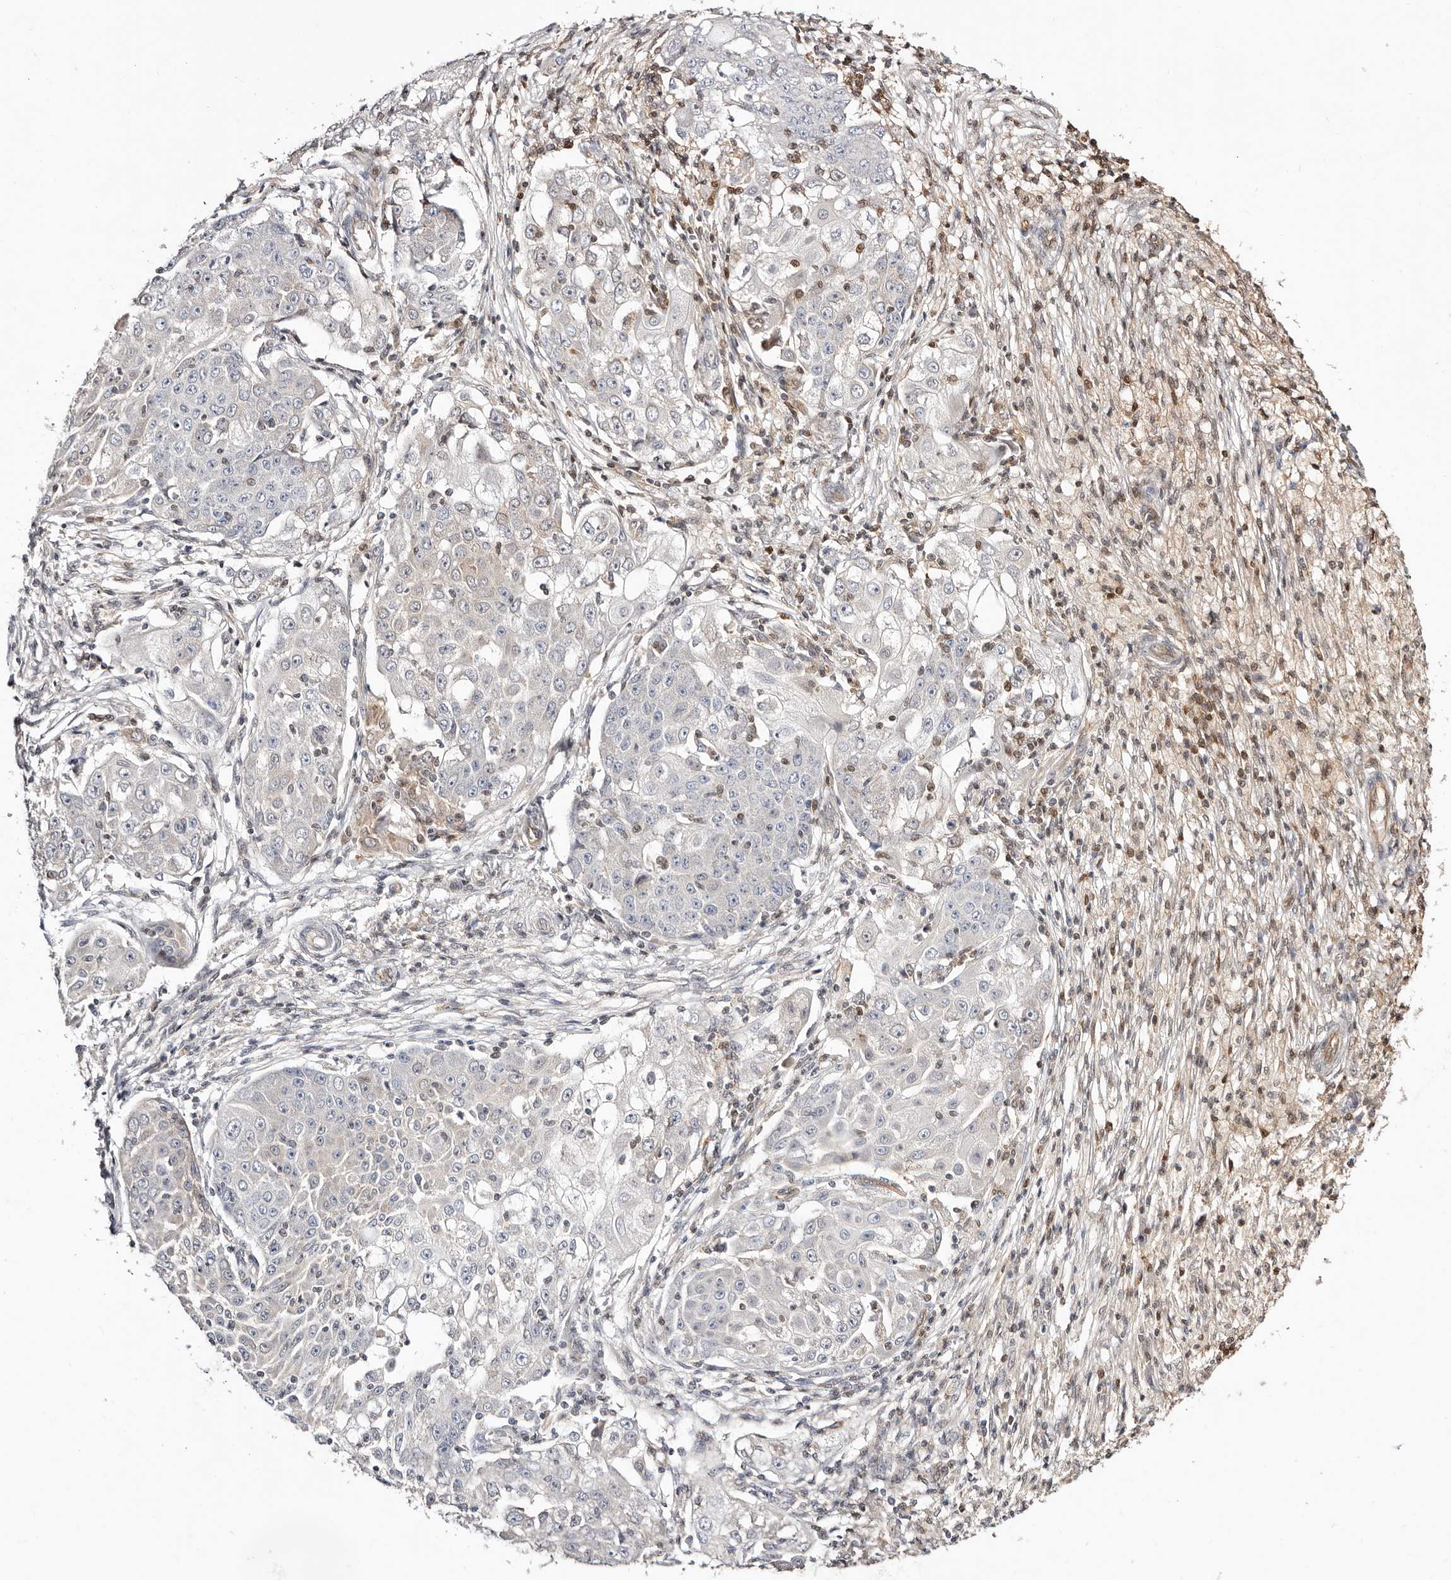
{"staining": {"intensity": "negative", "quantity": "none", "location": "none"}, "tissue": "ovarian cancer", "cell_type": "Tumor cells", "image_type": "cancer", "snomed": [{"axis": "morphology", "description": "Carcinoma, endometroid"}, {"axis": "topography", "description": "Ovary"}], "caption": "DAB immunohistochemical staining of ovarian cancer (endometroid carcinoma) reveals no significant positivity in tumor cells.", "gene": "STAT5A", "patient": {"sex": "female", "age": 42}}